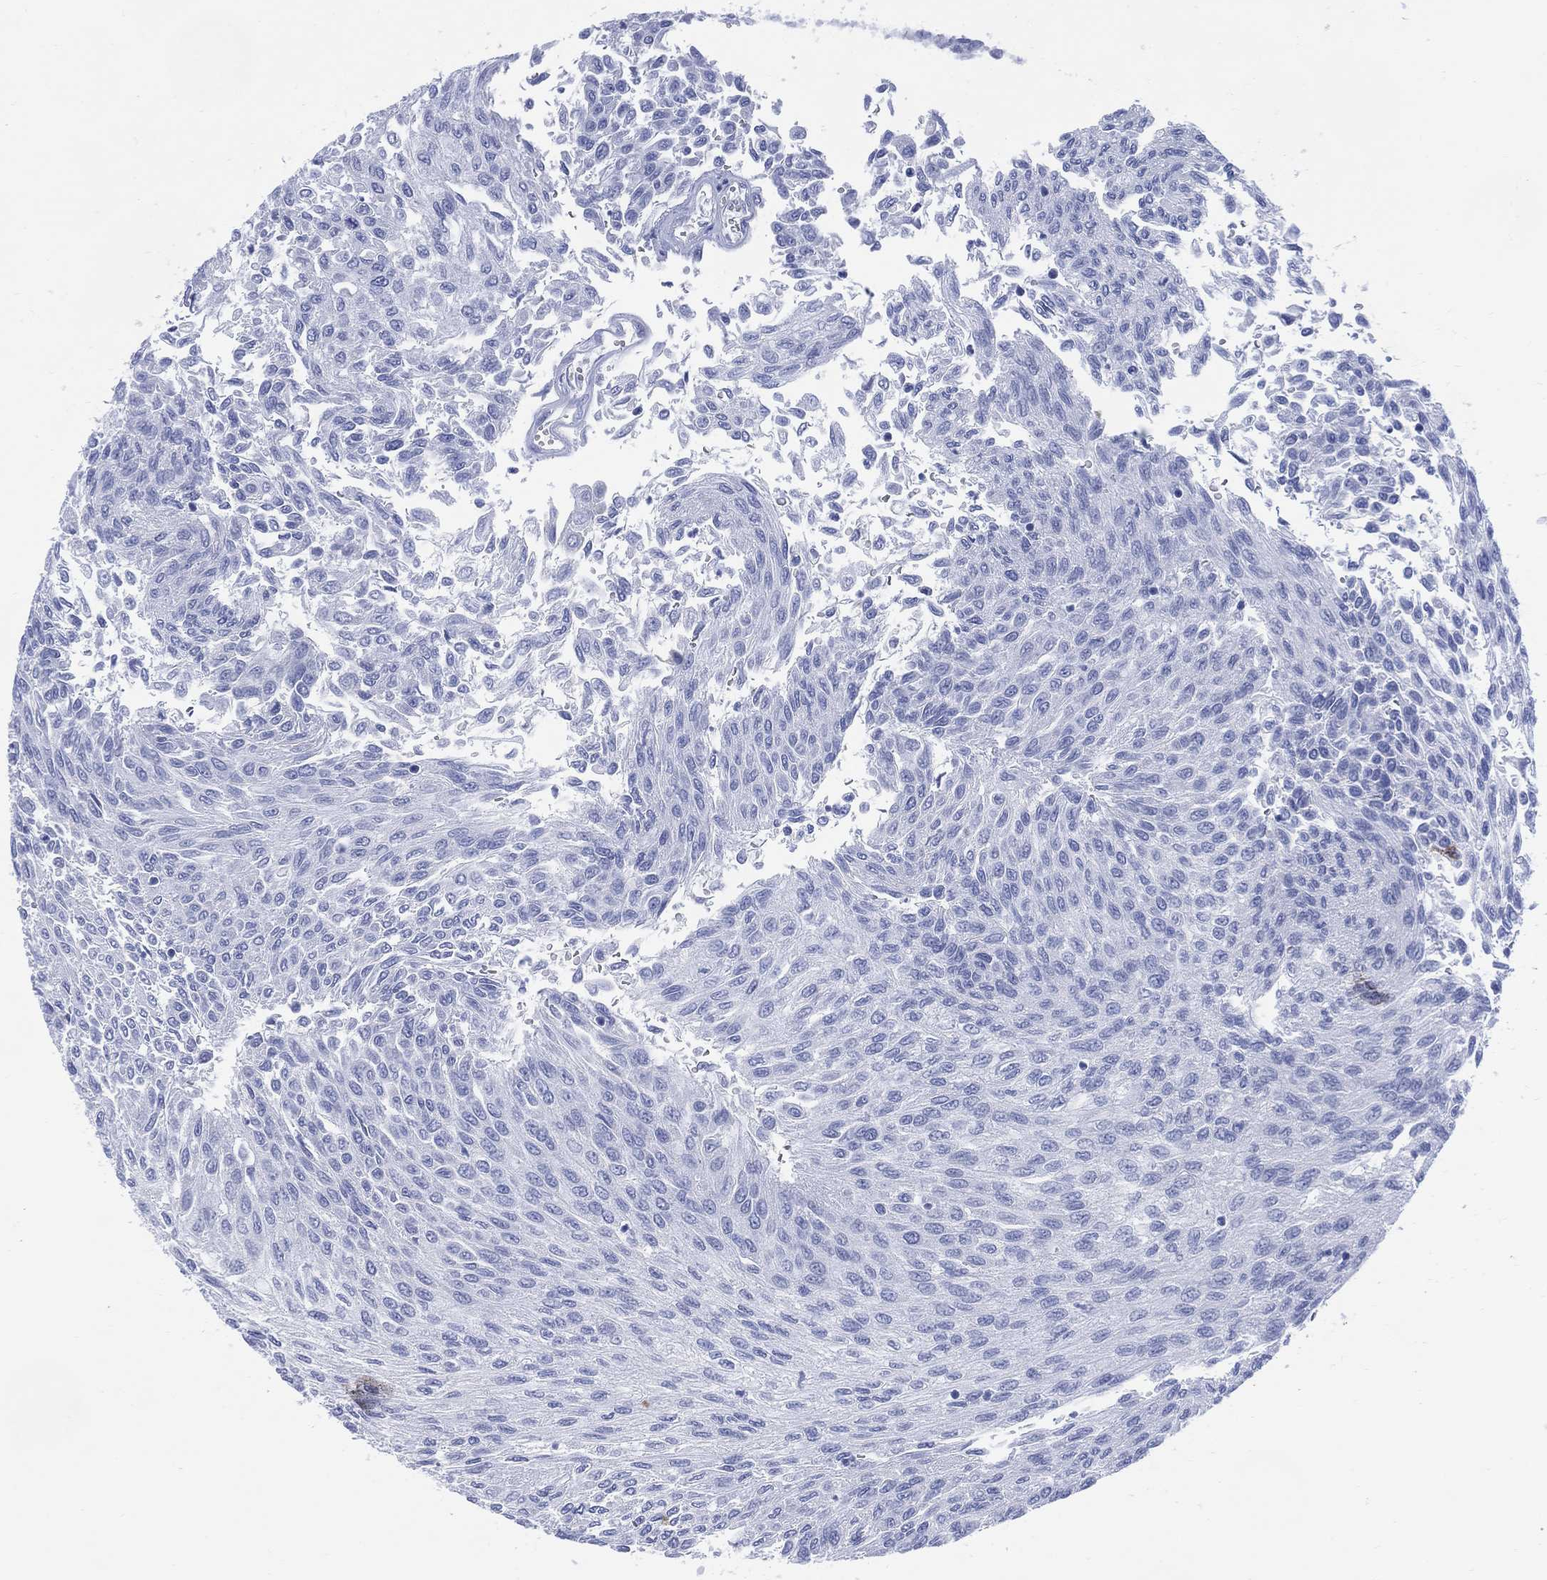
{"staining": {"intensity": "negative", "quantity": "none", "location": "none"}, "tissue": "urothelial cancer", "cell_type": "Tumor cells", "image_type": "cancer", "snomed": [{"axis": "morphology", "description": "Urothelial carcinoma, Low grade"}, {"axis": "topography", "description": "Urinary bladder"}], "caption": "A high-resolution image shows immunohistochemistry staining of urothelial carcinoma (low-grade), which shows no significant expression in tumor cells.", "gene": "DDI1", "patient": {"sex": "male", "age": 78}}